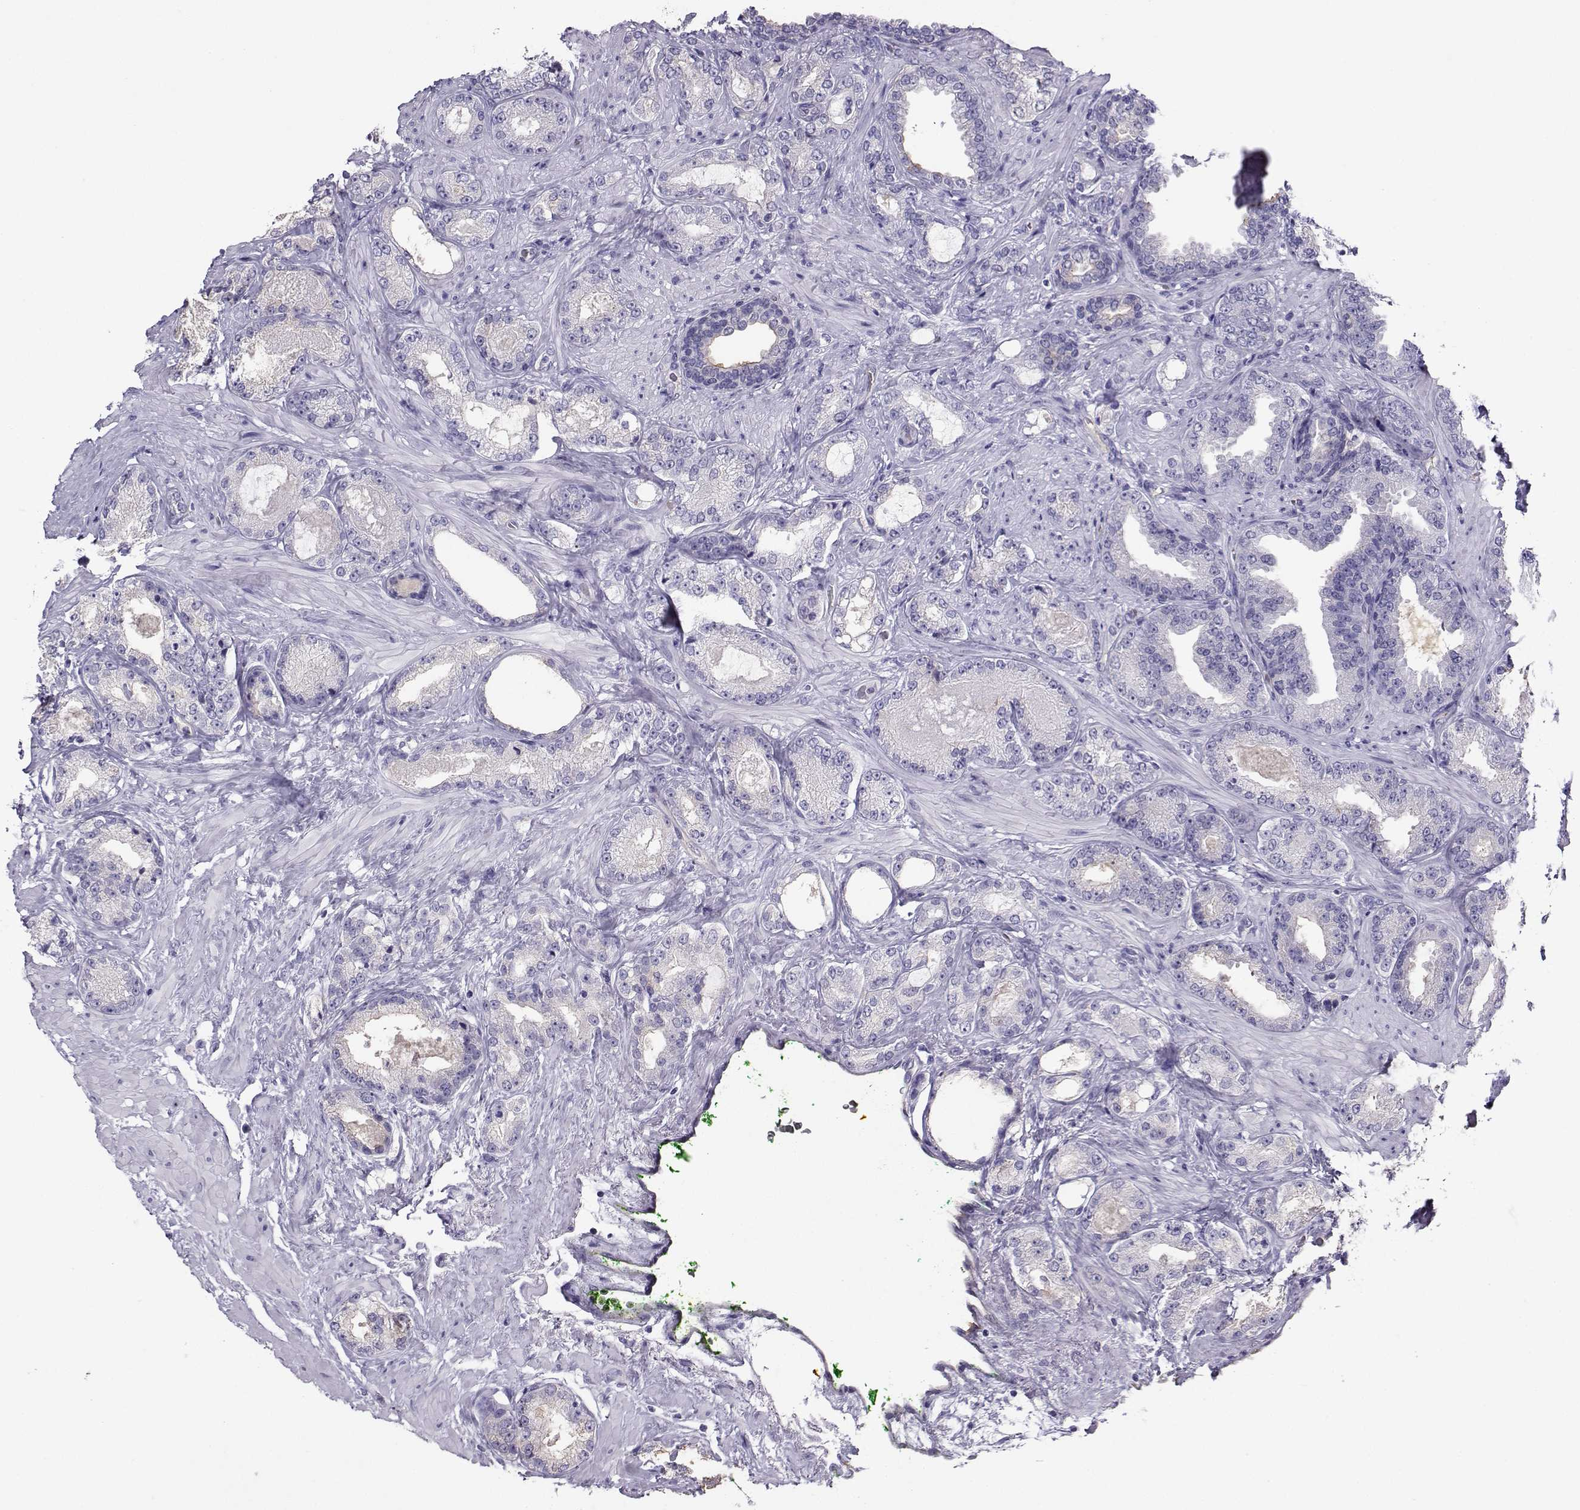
{"staining": {"intensity": "negative", "quantity": "none", "location": "none"}, "tissue": "prostate cancer", "cell_type": "Tumor cells", "image_type": "cancer", "snomed": [{"axis": "morphology", "description": "Adenocarcinoma, Low grade"}, {"axis": "topography", "description": "Prostate"}], "caption": "Immunohistochemistry histopathology image of human prostate low-grade adenocarcinoma stained for a protein (brown), which shows no staining in tumor cells.", "gene": "CLUL1", "patient": {"sex": "male", "age": 68}}